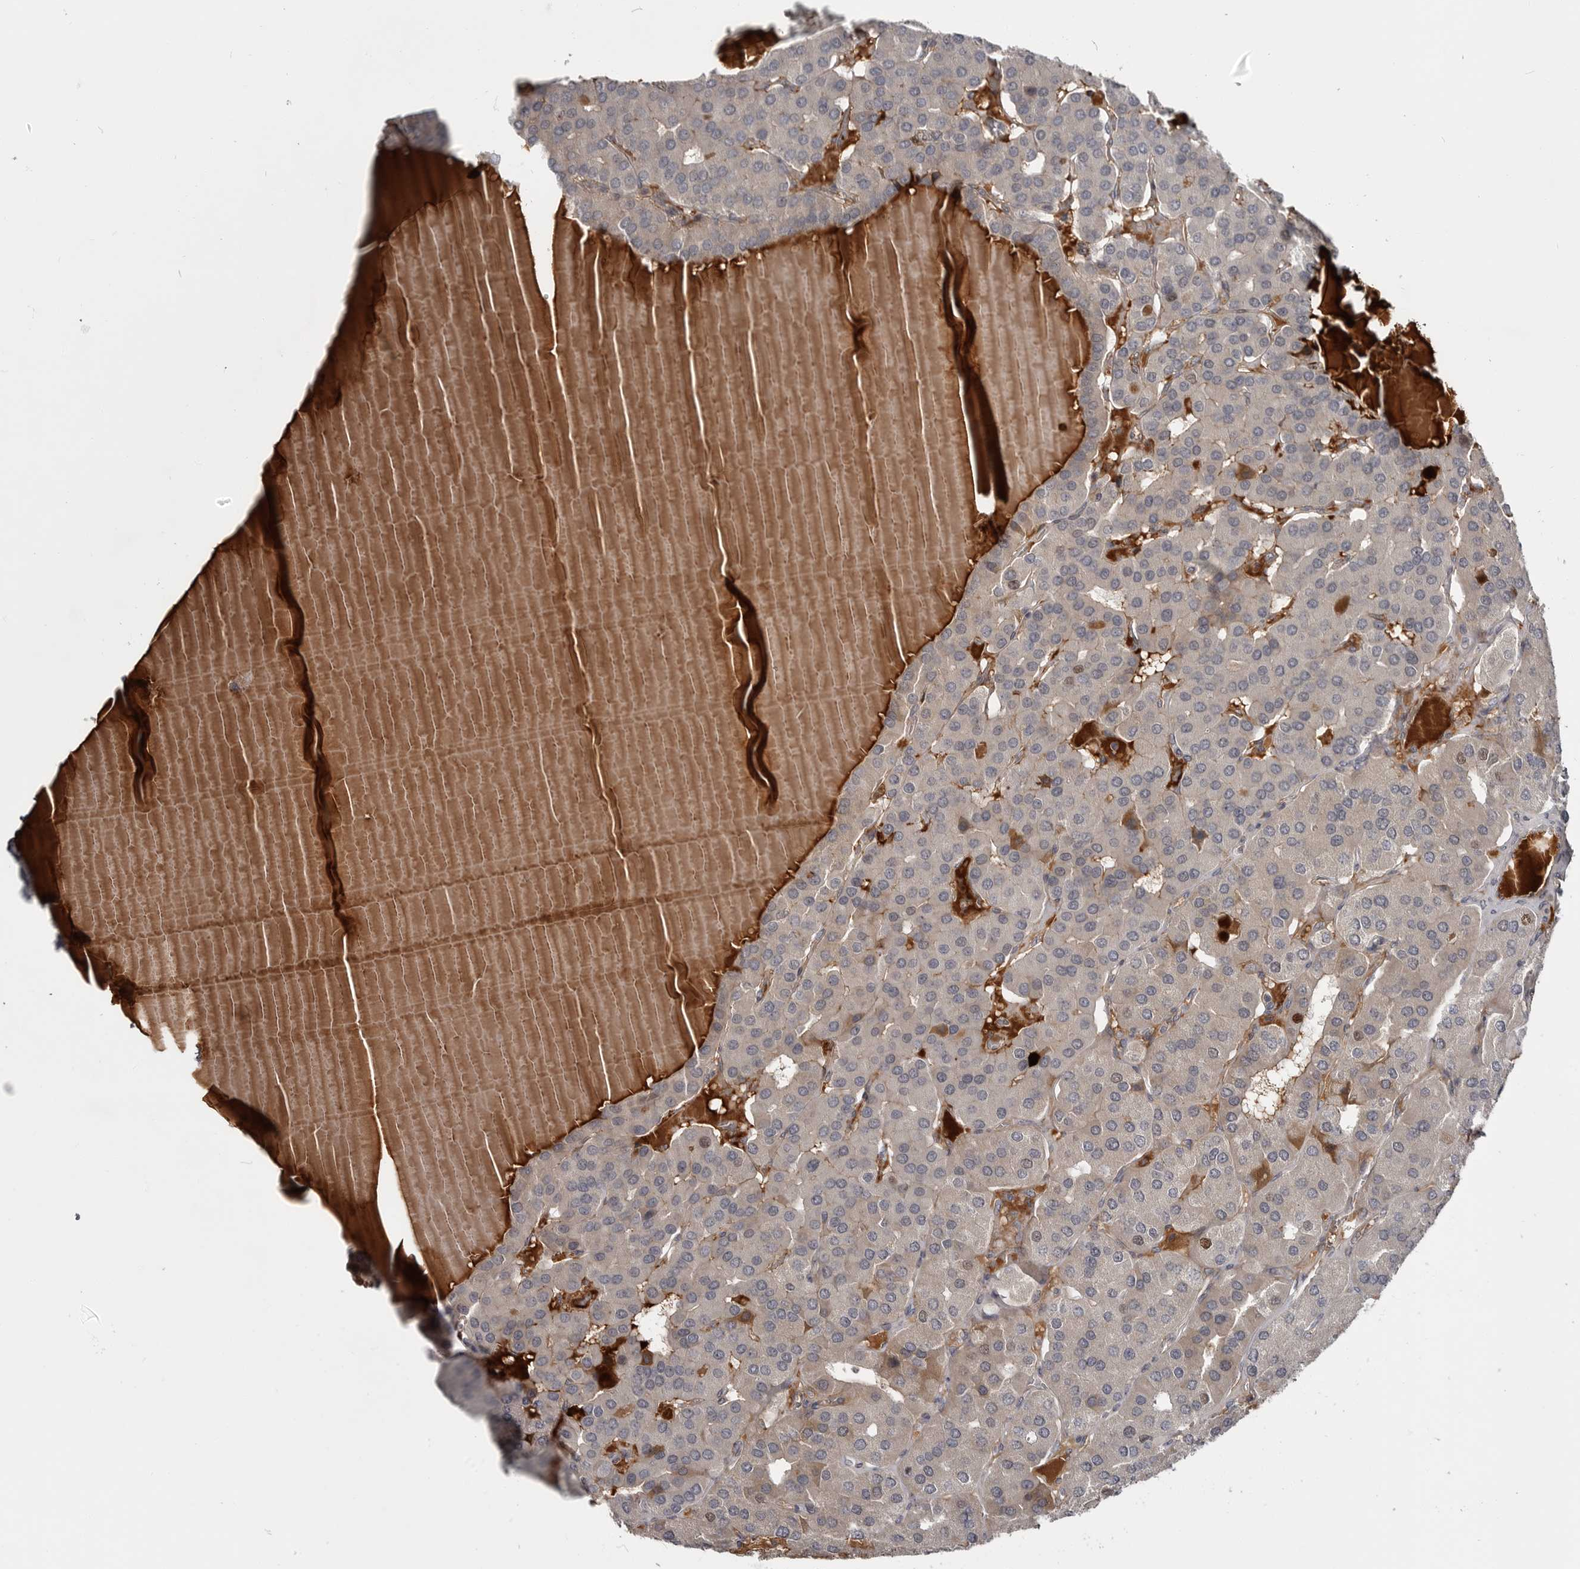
{"staining": {"intensity": "moderate", "quantity": "<25%", "location": "cytoplasmic/membranous"}, "tissue": "parathyroid gland", "cell_type": "Glandular cells", "image_type": "normal", "snomed": [{"axis": "morphology", "description": "Normal tissue, NOS"}, {"axis": "morphology", "description": "Adenoma, NOS"}, {"axis": "topography", "description": "Parathyroid gland"}], "caption": "An immunohistochemistry (IHC) photomicrograph of benign tissue is shown. Protein staining in brown shows moderate cytoplasmic/membranous positivity in parathyroid gland within glandular cells. (Brightfield microscopy of DAB IHC at high magnification).", "gene": "ZNF277", "patient": {"sex": "female", "age": 86}}